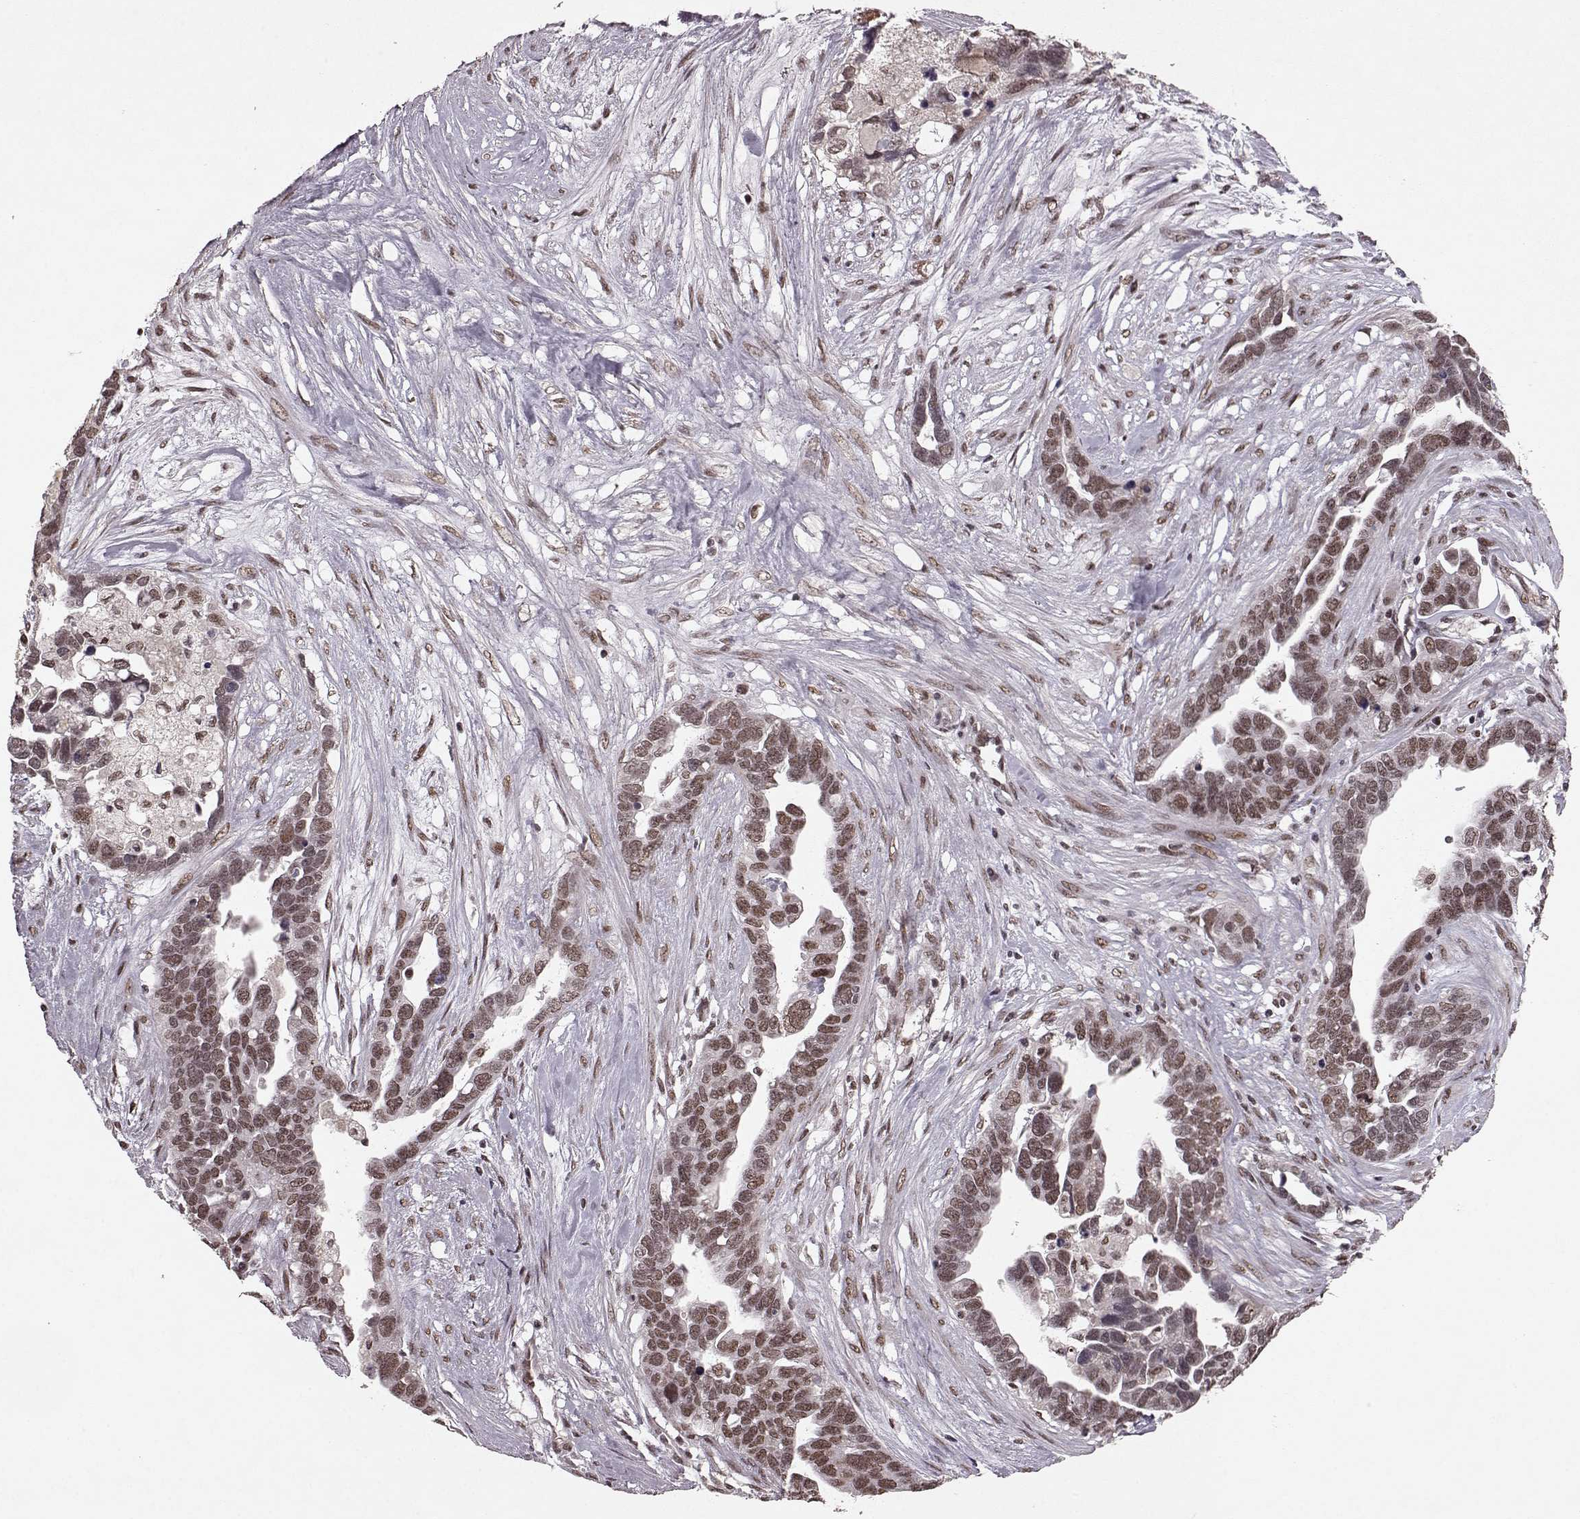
{"staining": {"intensity": "moderate", "quantity": ">75%", "location": "nuclear"}, "tissue": "ovarian cancer", "cell_type": "Tumor cells", "image_type": "cancer", "snomed": [{"axis": "morphology", "description": "Cystadenocarcinoma, serous, NOS"}, {"axis": "topography", "description": "Ovary"}], "caption": "Immunohistochemistry micrograph of neoplastic tissue: ovarian cancer stained using immunohistochemistry shows medium levels of moderate protein expression localized specifically in the nuclear of tumor cells, appearing as a nuclear brown color.", "gene": "RRAGD", "patient": {"sex": "female", "age": 54}}